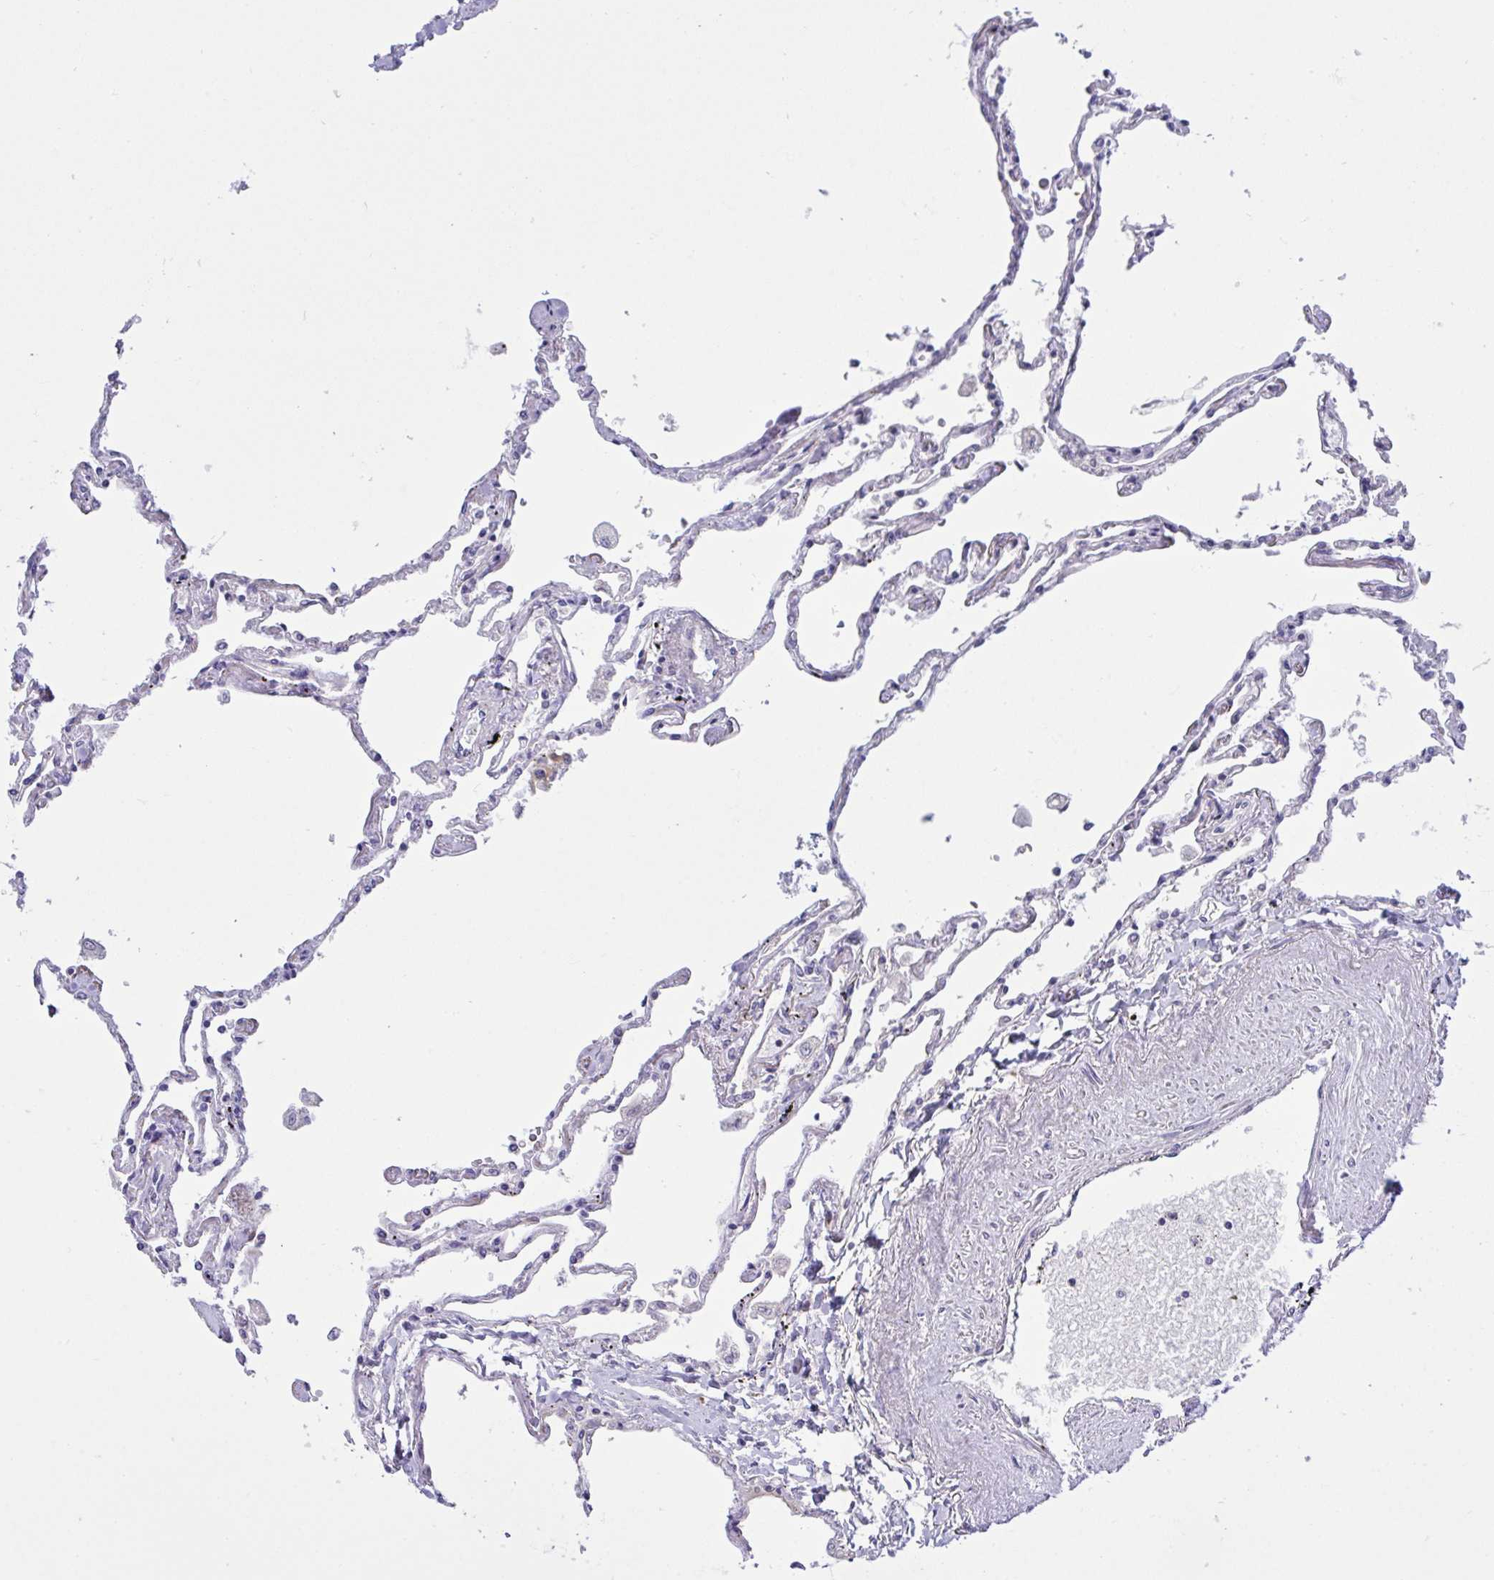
{"staining": {"intensity": "negative", "quantity": "none", "location": "none"}, "tissue": "lung", "cell_type": "Alveolar cells", "image_type": "normal", "snomed": [{"axis": "morphology", "description": "Normal tissue, NOS"}, {"axis": "topography", "description": "Lung"}], "caption": "Alveolar cells show no significant positivity in benign lung.", "gene": "PLA2G12B", "patient": {"sex": "female", "age": 67}}